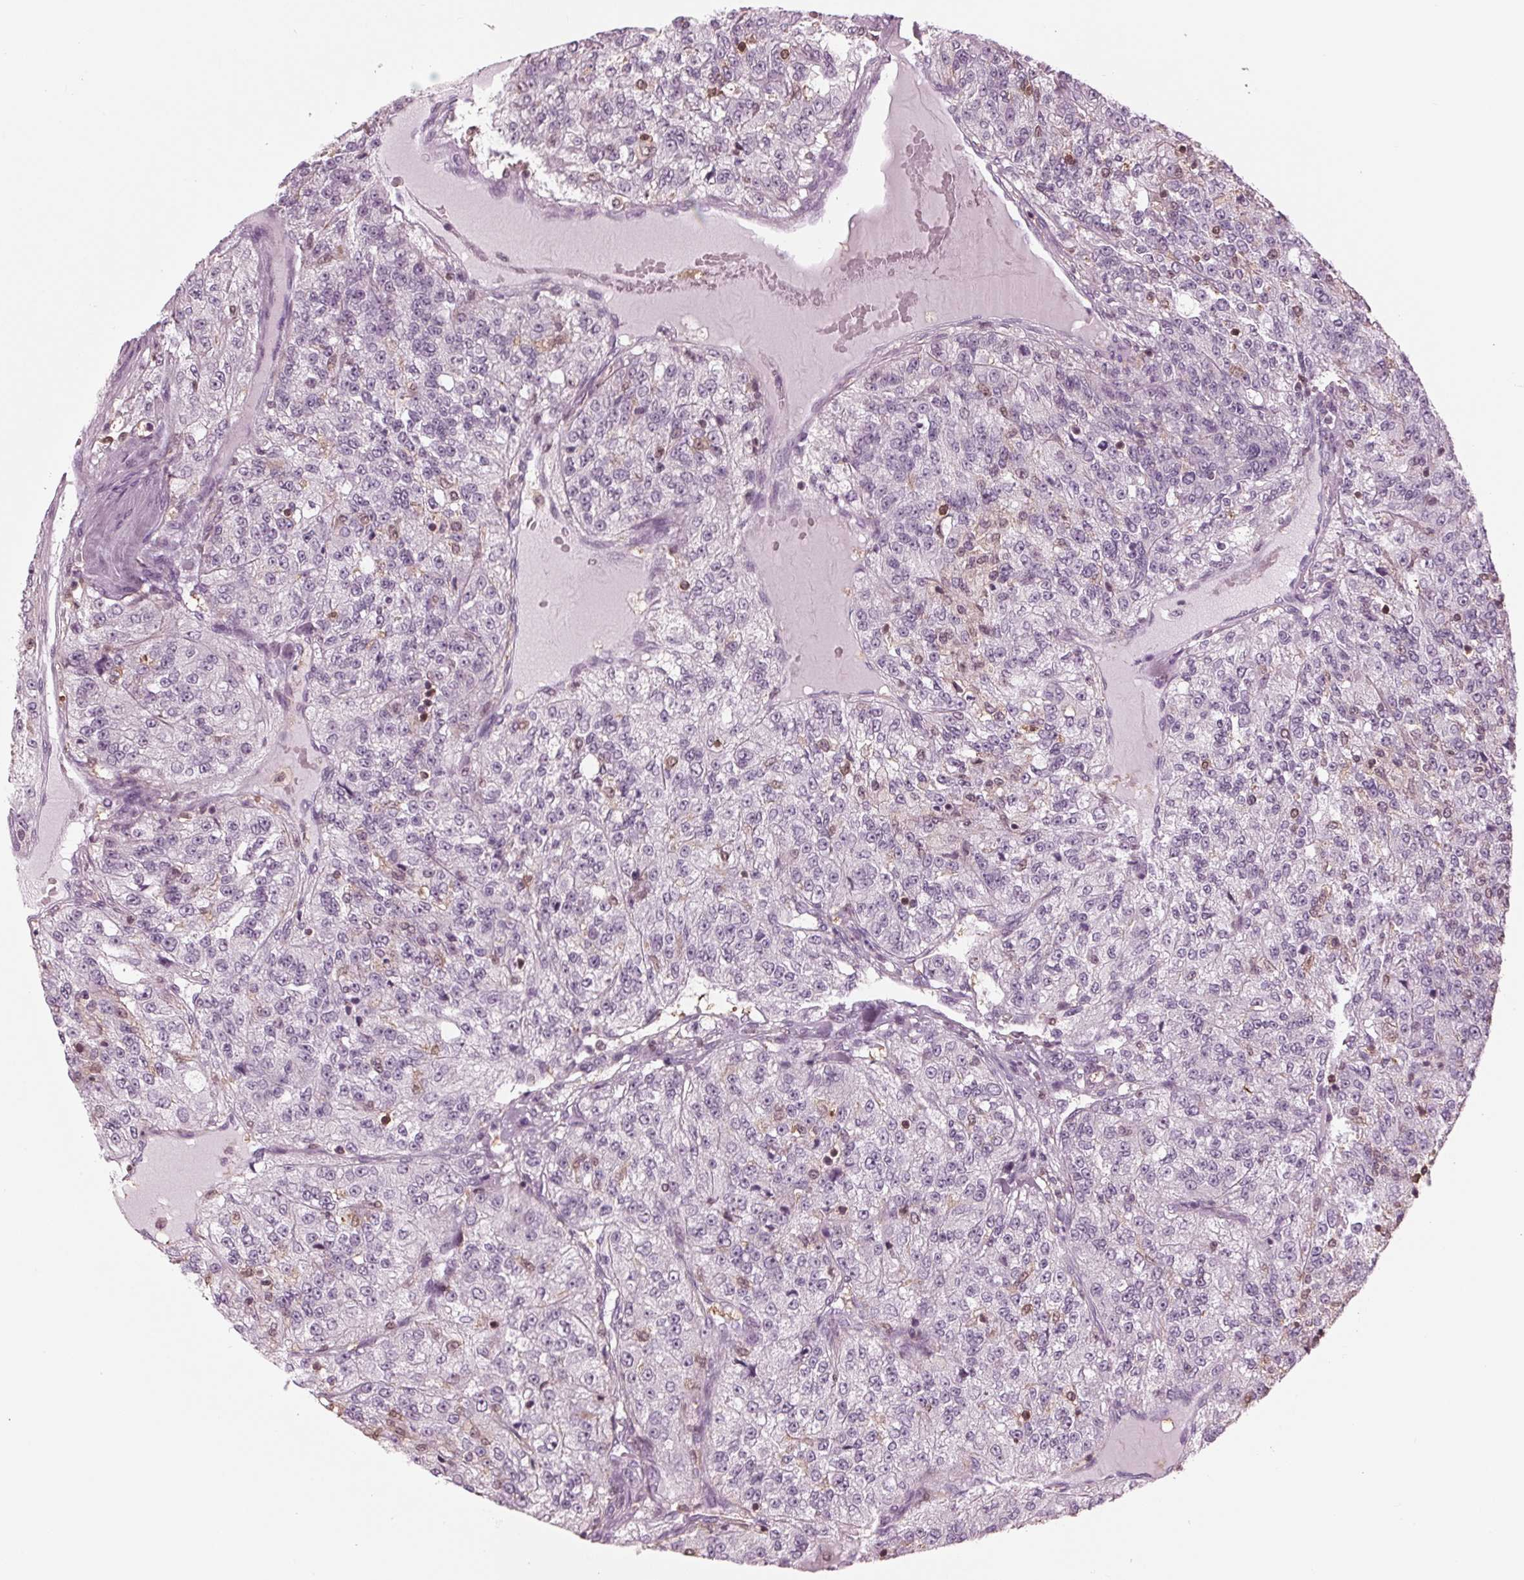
{"staining": {"intensity": "negative", "quantity": "none", "location": "none"}, "tissue": "renal cancer", "cell_type": "Tumor cells", "image_type": "cancer", "snomed": [{"axis": "morphology", "description": "Adenocarcinoma, NOS"}, {"axis": "topography", "description": "Kidney"}], "caption": "Image shows no significant protein staining in tumor cells of renal cancer (adenocarcinoma).", "gene": "BTLA", "patient": {"sex": "female", "age": 63}}